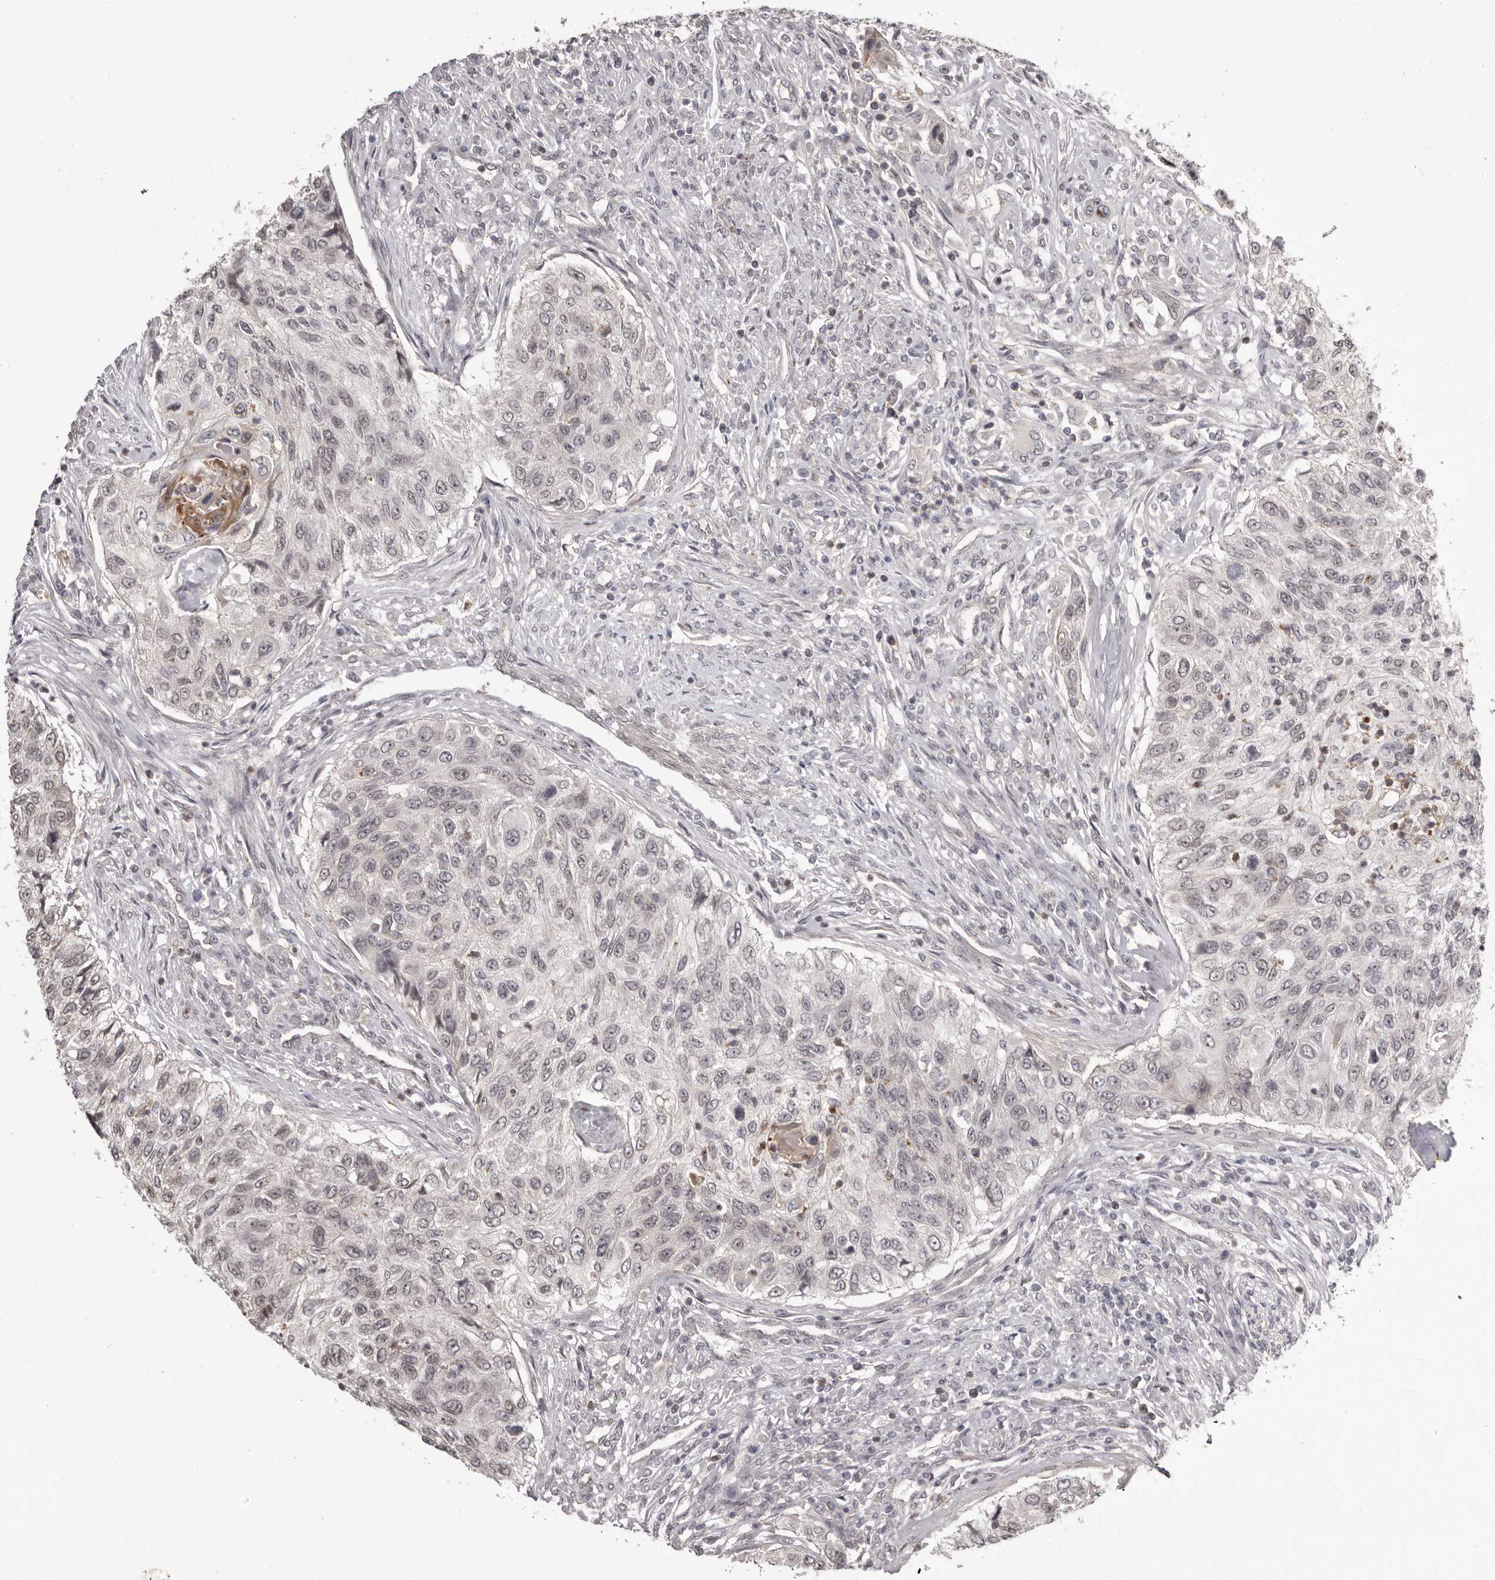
{"staining": {"intensity": "negative", "quantity": "none", "location": "none"}, "tissue": "urothelial cancer", "cell_type": "Tumor cells", "image_type": "cancer", "snomed": [{"axis": "morphology", "description": "Urothelial carcinoma, High grade"}, {"axis": "topography", "description": "Urinary bladder"}], "caption": "This is a micrograph of IHC staining of urothelial carcinoma (high-grade), which shows no positivity in tumor cells. The staining is performed using DAB brown chromogen with nuclei counter-stained in using hematoxylin.", "gene": "RNF2", "patient": {"sex": "female", "age": 60}}